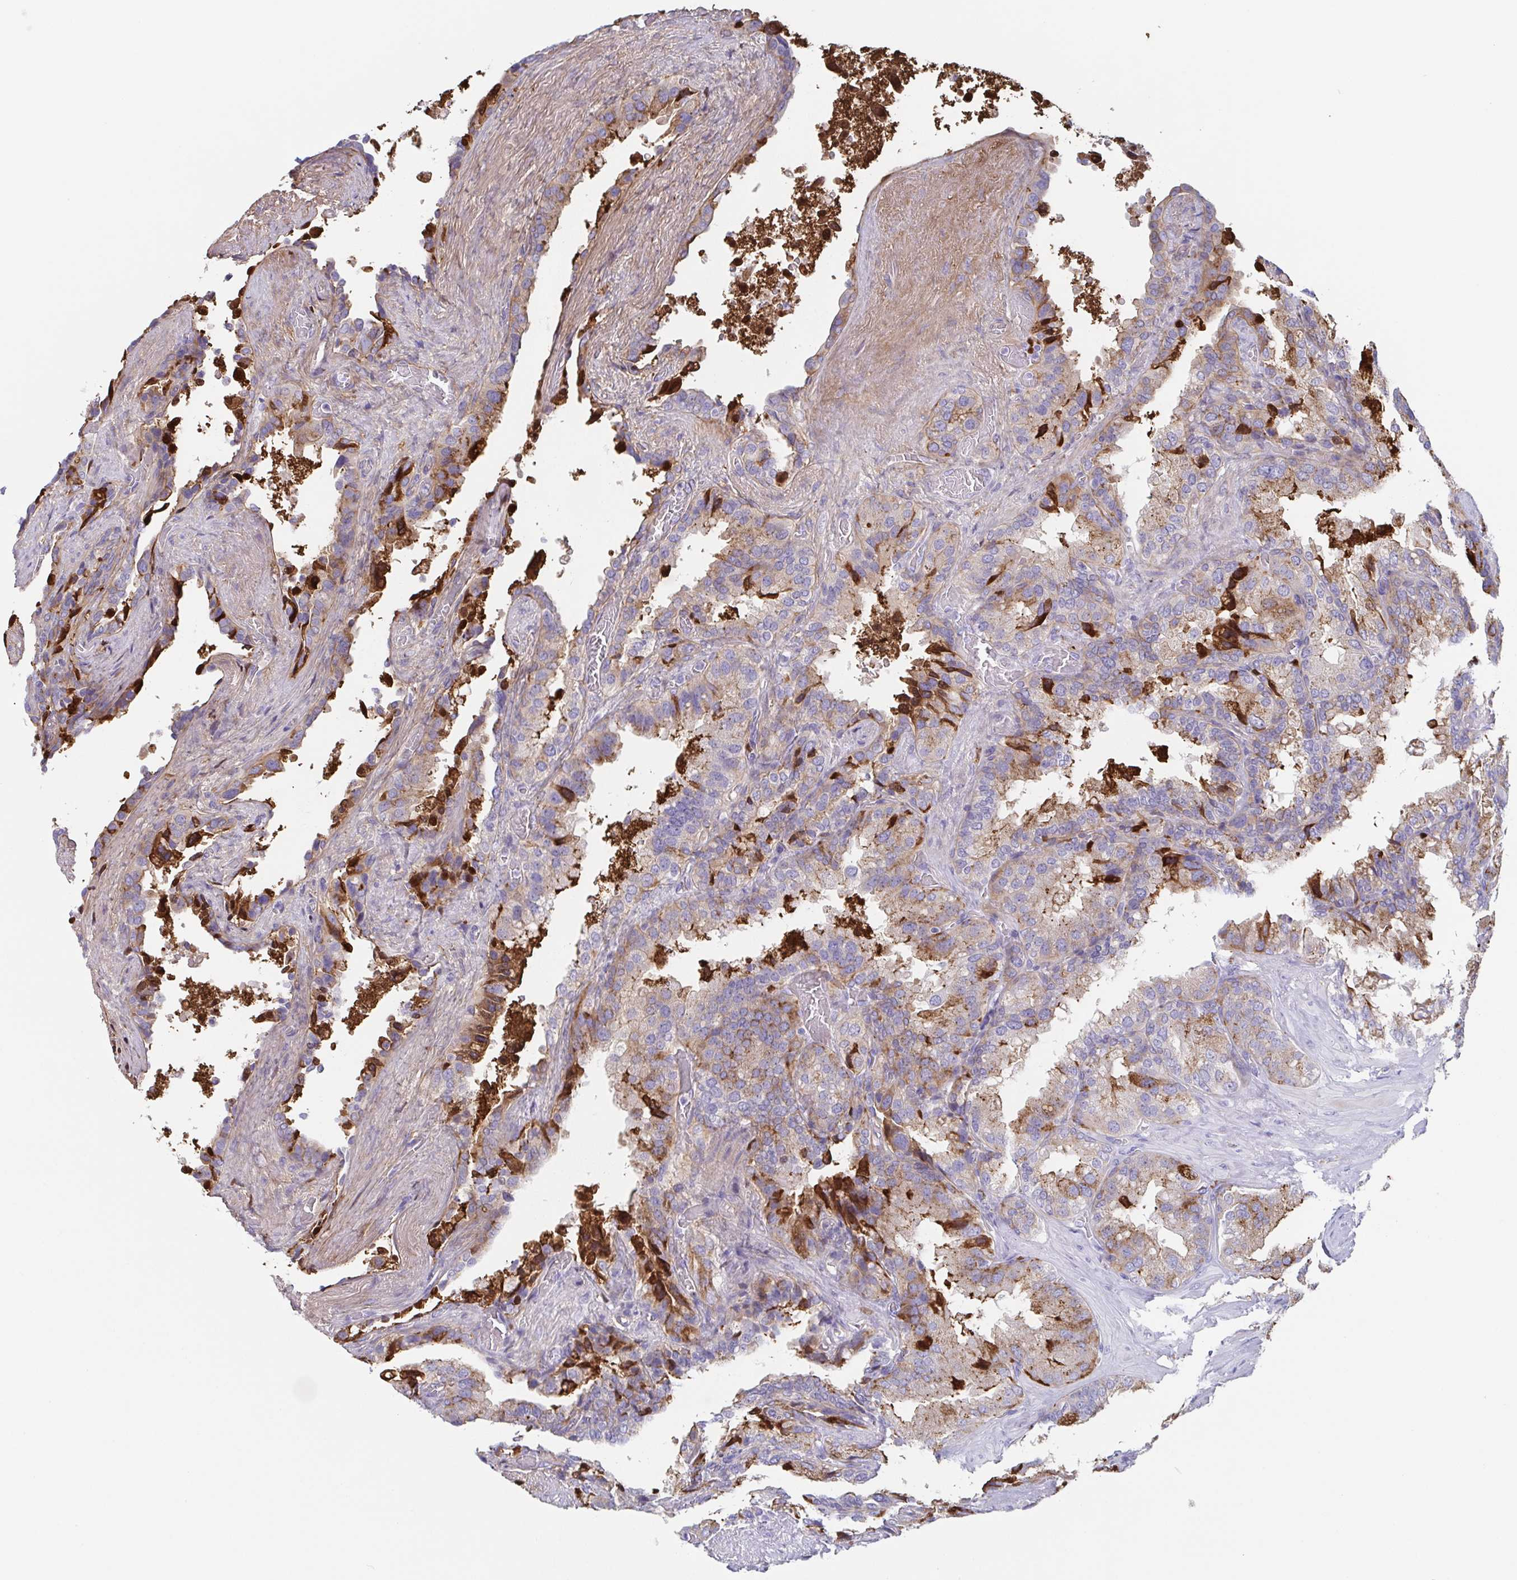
{"staining": {"intensity": "moderate", "quantity": "25%-75%", "location": "cytoplasmic/membranous"}, "tissue": "seminal vesicle", "cell_type": "Glandular cells", "image_type": "normal", "snomed": [{"axis": "morphology", "description": "Normal tissue, NOS"}, {"axis": "topography", "description": "Seminal veicle"}], "caption": "Immunohistochemical staining of benign seminal vesicle displays 25%-75% levels of moderate cytoplasmic/membranous protein positivity in about 25%-75% of glandular cells.", "gene": "DYNC1I1", "patient": {"sex": "male", "age": 60}}